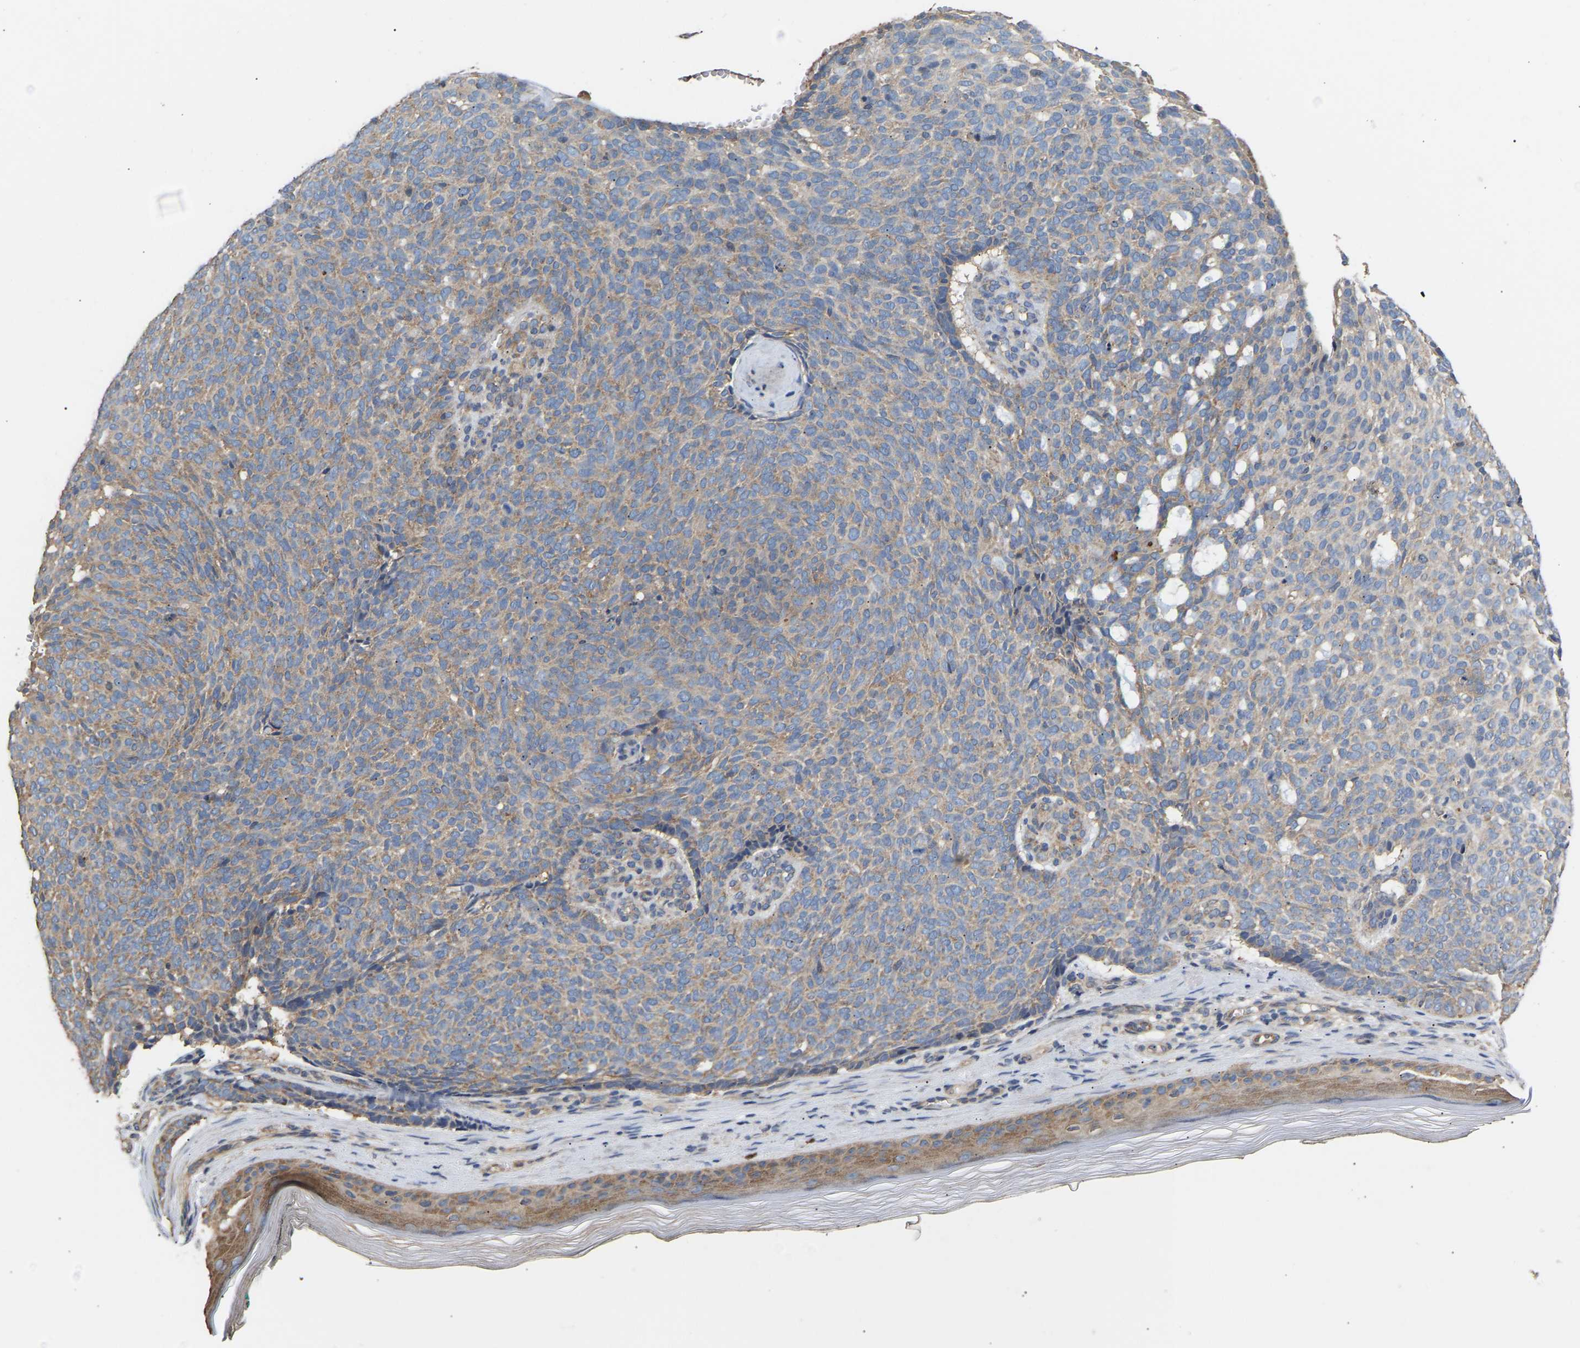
{"staining": {"intensity": "weak", "quantity": ">75%", "location": "cytoplasmic/membranous"}, "tissue": "skin cancer", "cell_type": "Tumor cells", "image_type": "cancer", "snomed": [{"axis": "morphology", "description": "Basal cell carcinoma"}, {"axis": "topography", "description": "Skin"}], "caption": "DAB (3,3'-diaminobenzidine) immunohistochemical staining of basal cell carcinoma (skin) demonstrates weak cytoplasmic/membranous protein staining in about >75% of tumor cells.", "gene": "AIMP2", "patient": {"sex": "male", "age": 61}}